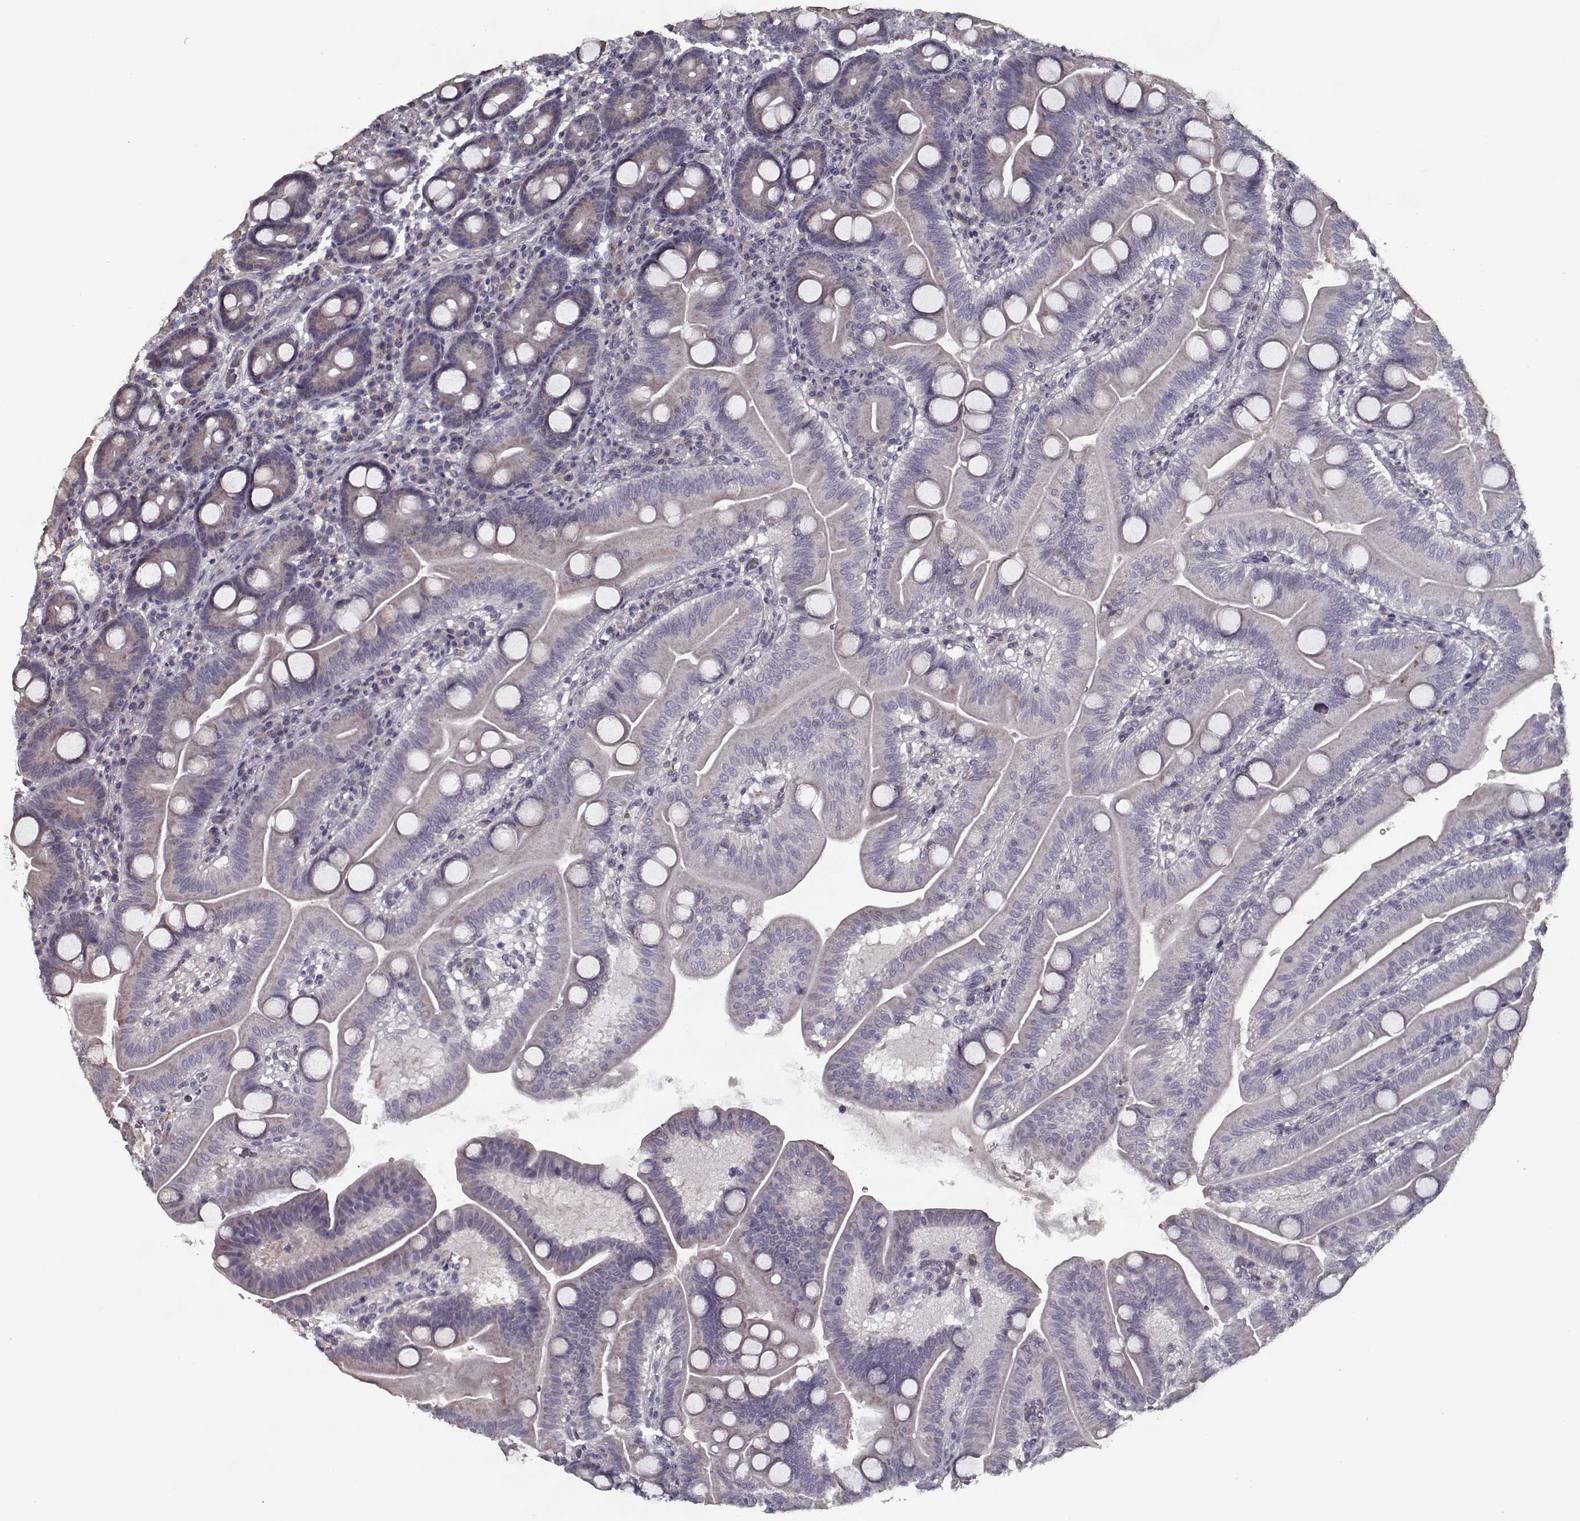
{"staining": {"intensity": "negative", "quantity": "none", "location": "none"}, "tissue": "duodenum", "cell_type": "Glandular cells", "image_type": "normal", "snomed": [{"axis": "morphology", "description": "Normal tissue, NOS"}, {"axis": "topography", "description": "Duodenum"}], "caption": "Human duodenum stained for a protein using immunohistochemistry exhibits no expression in glandular cells.", "gene": "LAMA2", "patient": {"sex": "male", "age": 59}}